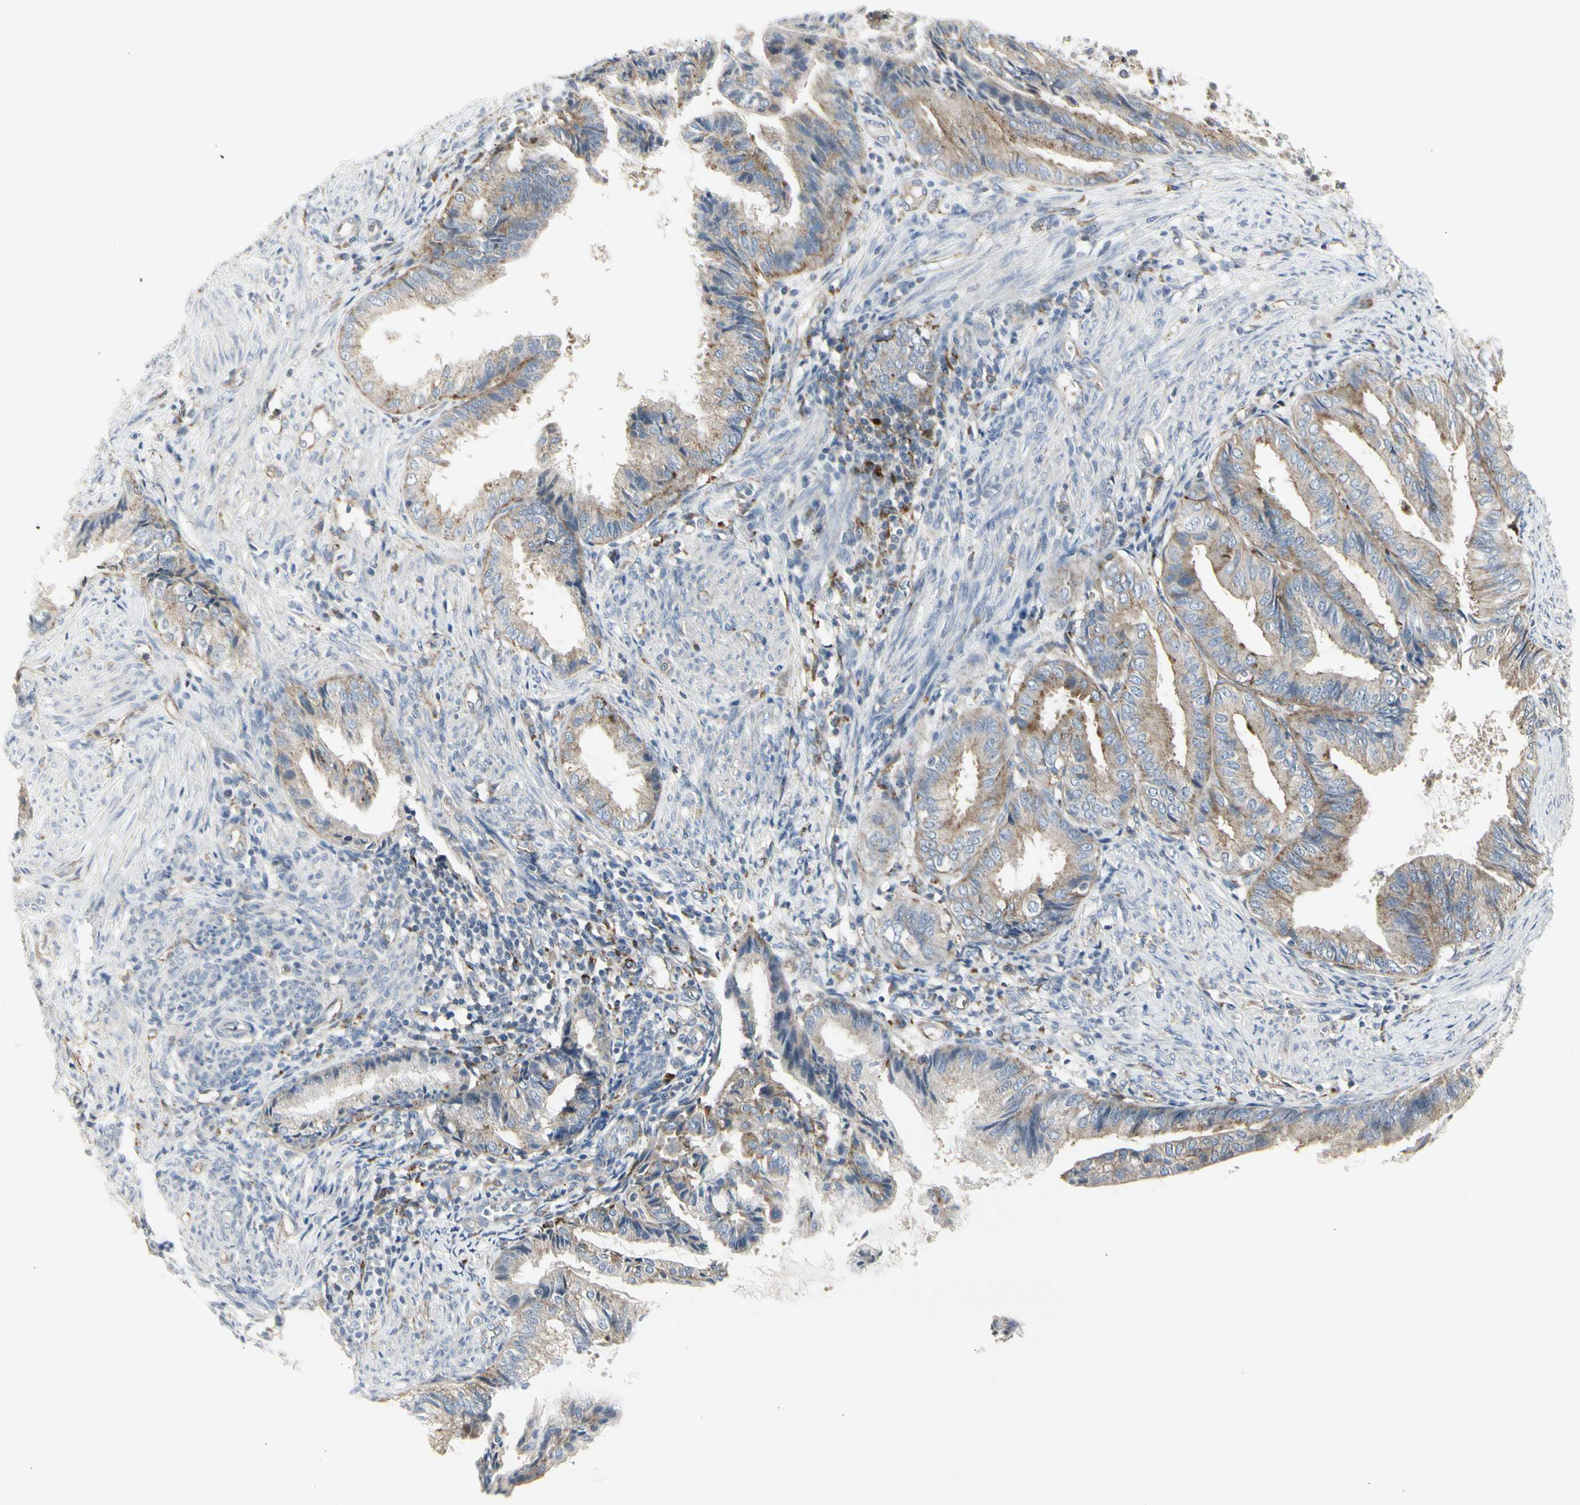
{"staining": {"intensity": "moderate", "quantity": "25%-75%", "location": "cytoplasmic/membranous"}, "tissue": "endometrial cancer", "cell_type": "Tumor cells", "image_type": "cancer", "snomed": [{"axis": "morphology", "description": "Adenocarcinoma, NOS"}, {"axis": "topography", "description": "Endometrium"}], "caption": "Protein expression analysis of endometrial cancer (adenocarcinoma) shows moderate cytoplasmic/membranous staining in approximately 25%-75% of tumor cells.", "gene": "ATP6V1B2", "patient": {"sex": "female", "age": 86}}